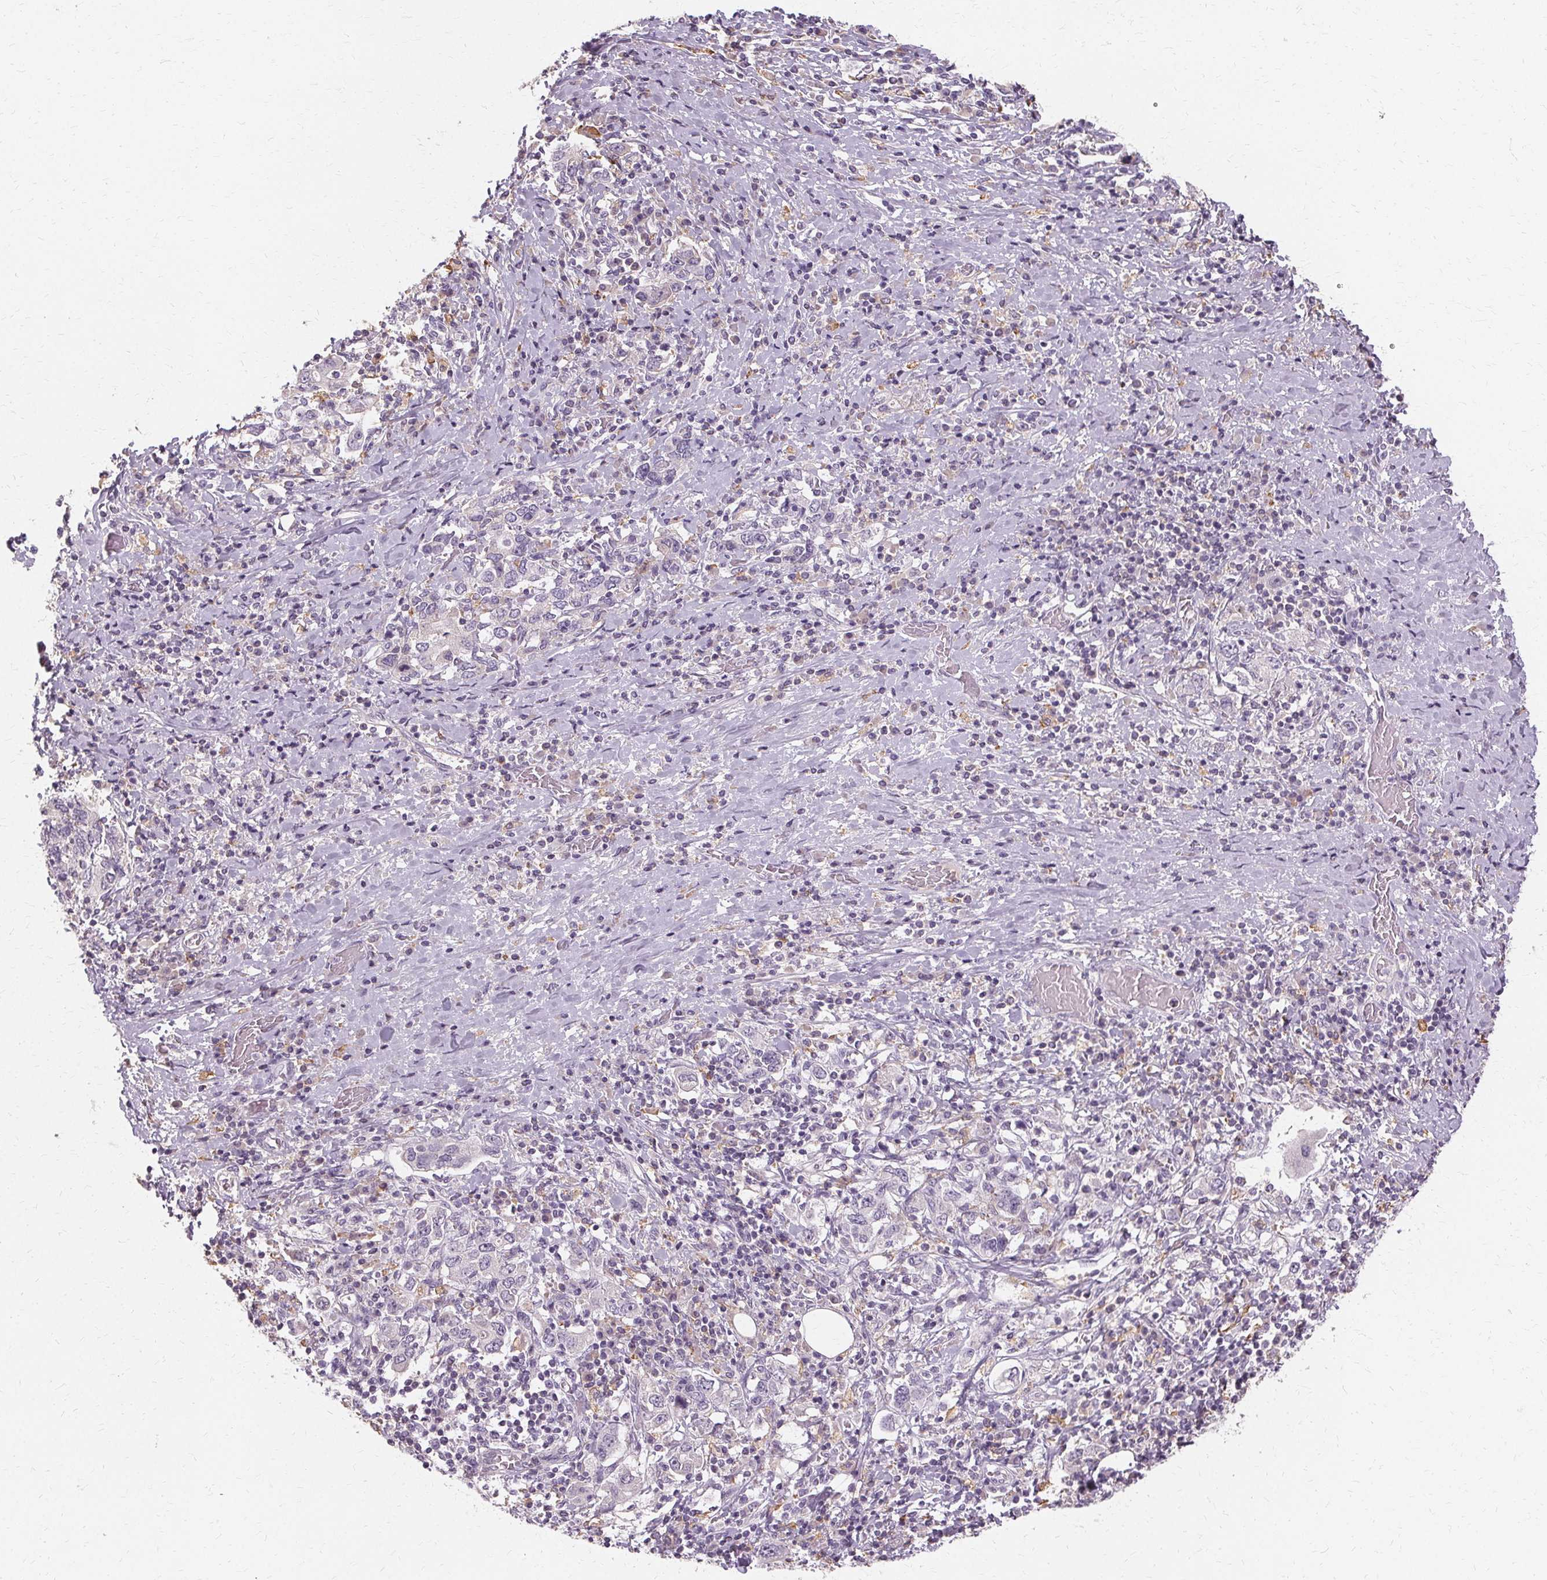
{"staining": {"intensity": "negative", "quantity": "none", "location": "none"}, "tissue": "stomach cancer", "cell_type": "Tumor cells", "image_type": "cancer", "snomed": [{"axis": "morphology", "description": "Adenocarcinoma, NOS"}, {"axis": "topography", "description": "Stomach, upper"}, {"axis": "topography", "description": "Stomach"}], "caption": "Tumor cells show no significant expression in stomach cancer. (DAB immunohistochemistry visualized using brightfield microscopy, high magnification).", "gene": "IFNGR1", "patient": {"sex": "male", "age": 62}}